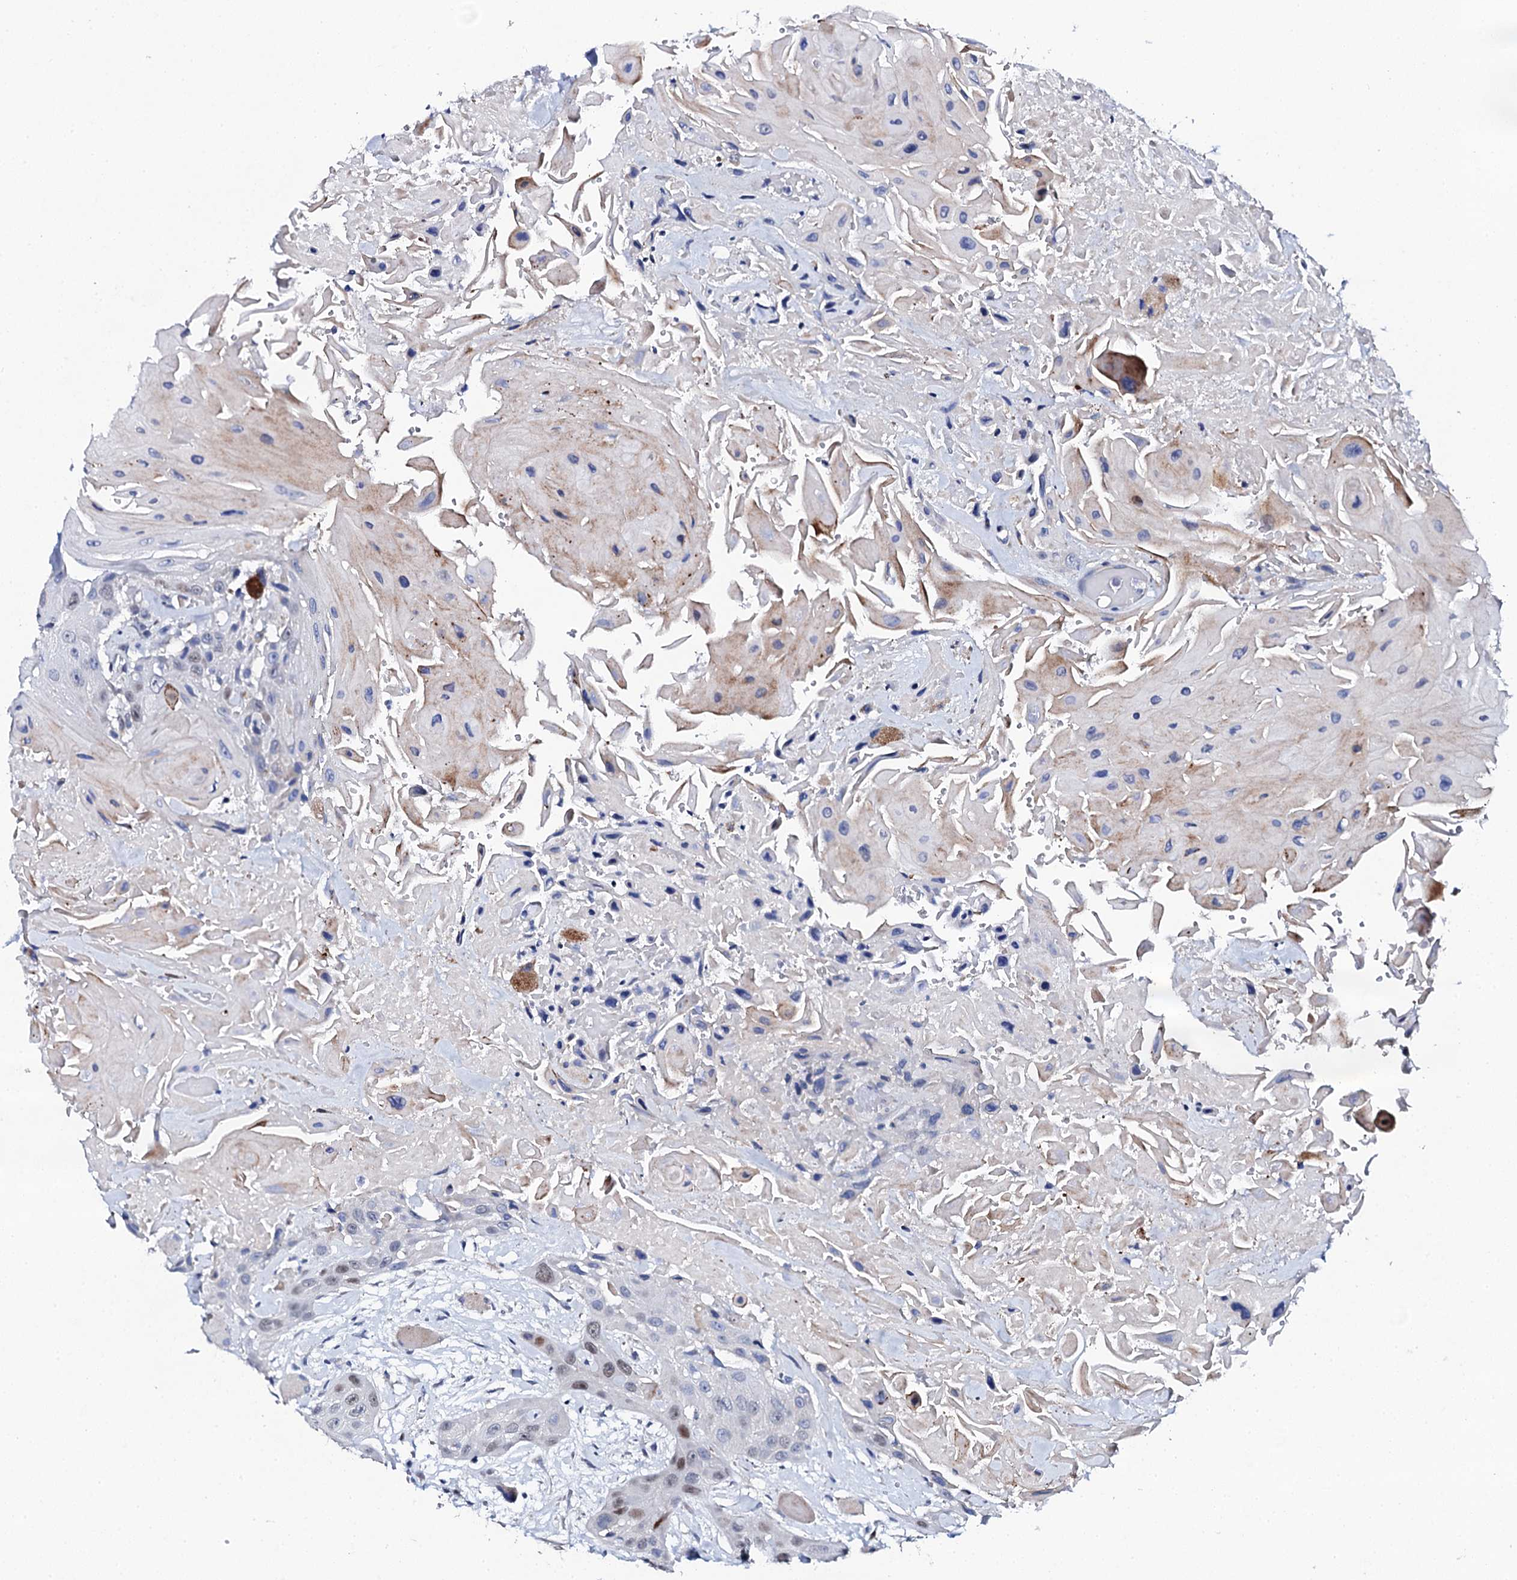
{"staining": {"intensity": "moderate", "quantity": "<25%", "location": "nuclear"}, "tissue": "head and neck cancer", "cell_type": "Tumor cells", "image_type": "cancer", "snomed": [{"axis": "morphology", "description": "Squamous cell carcinoma, NOS"}, {"axis": "topography", "description": "Head-Neck"}], "caption": "Protein staining reveals moderate nuclear positivity in approximately <25% of tumor cells in head and neck cancer (squamous cell carcinoma).", "gene": "NUDT13", "patient": {"sex": "male", "age": 81}}